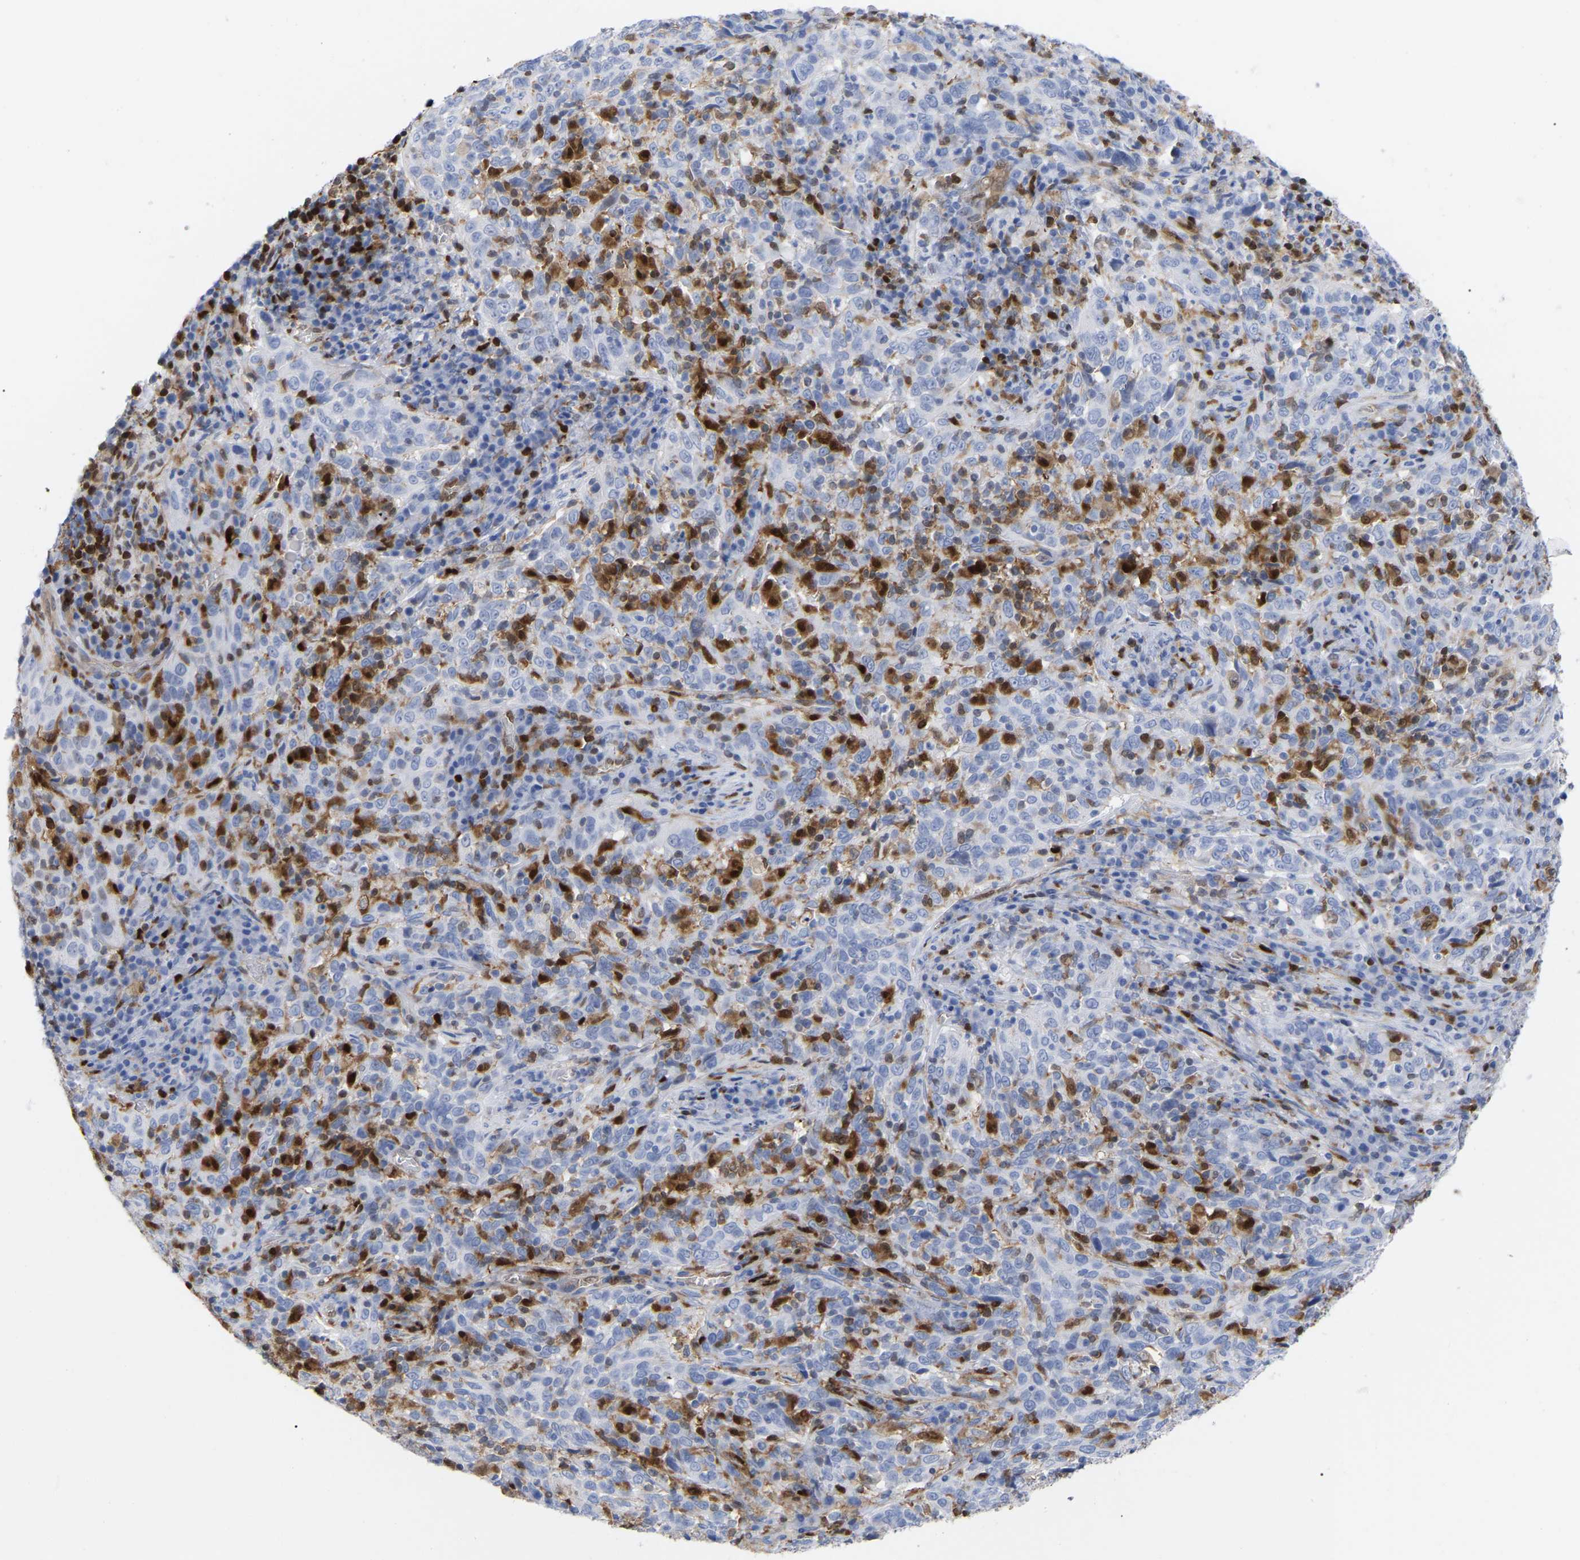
{"staining": {"intensity": "negative", "quantity": "none", "location": "none"}, "tissue": "cervical cancer", "cell_type": "Tumor cells", "image_type": "cancer", "snomed": [{"axis": "morphology", "description": "Squamous cell carcinoma, NOS"}, {"axis": "topography", "description": "Cervix"}], "caption": "Immunohistochemical staining of human cervical cancer (squamous cell carcinoma) shows no significant positivity in tumor cells.", "gene": "GIMAP4", "patient": {"sex": "female", "age": 46}}